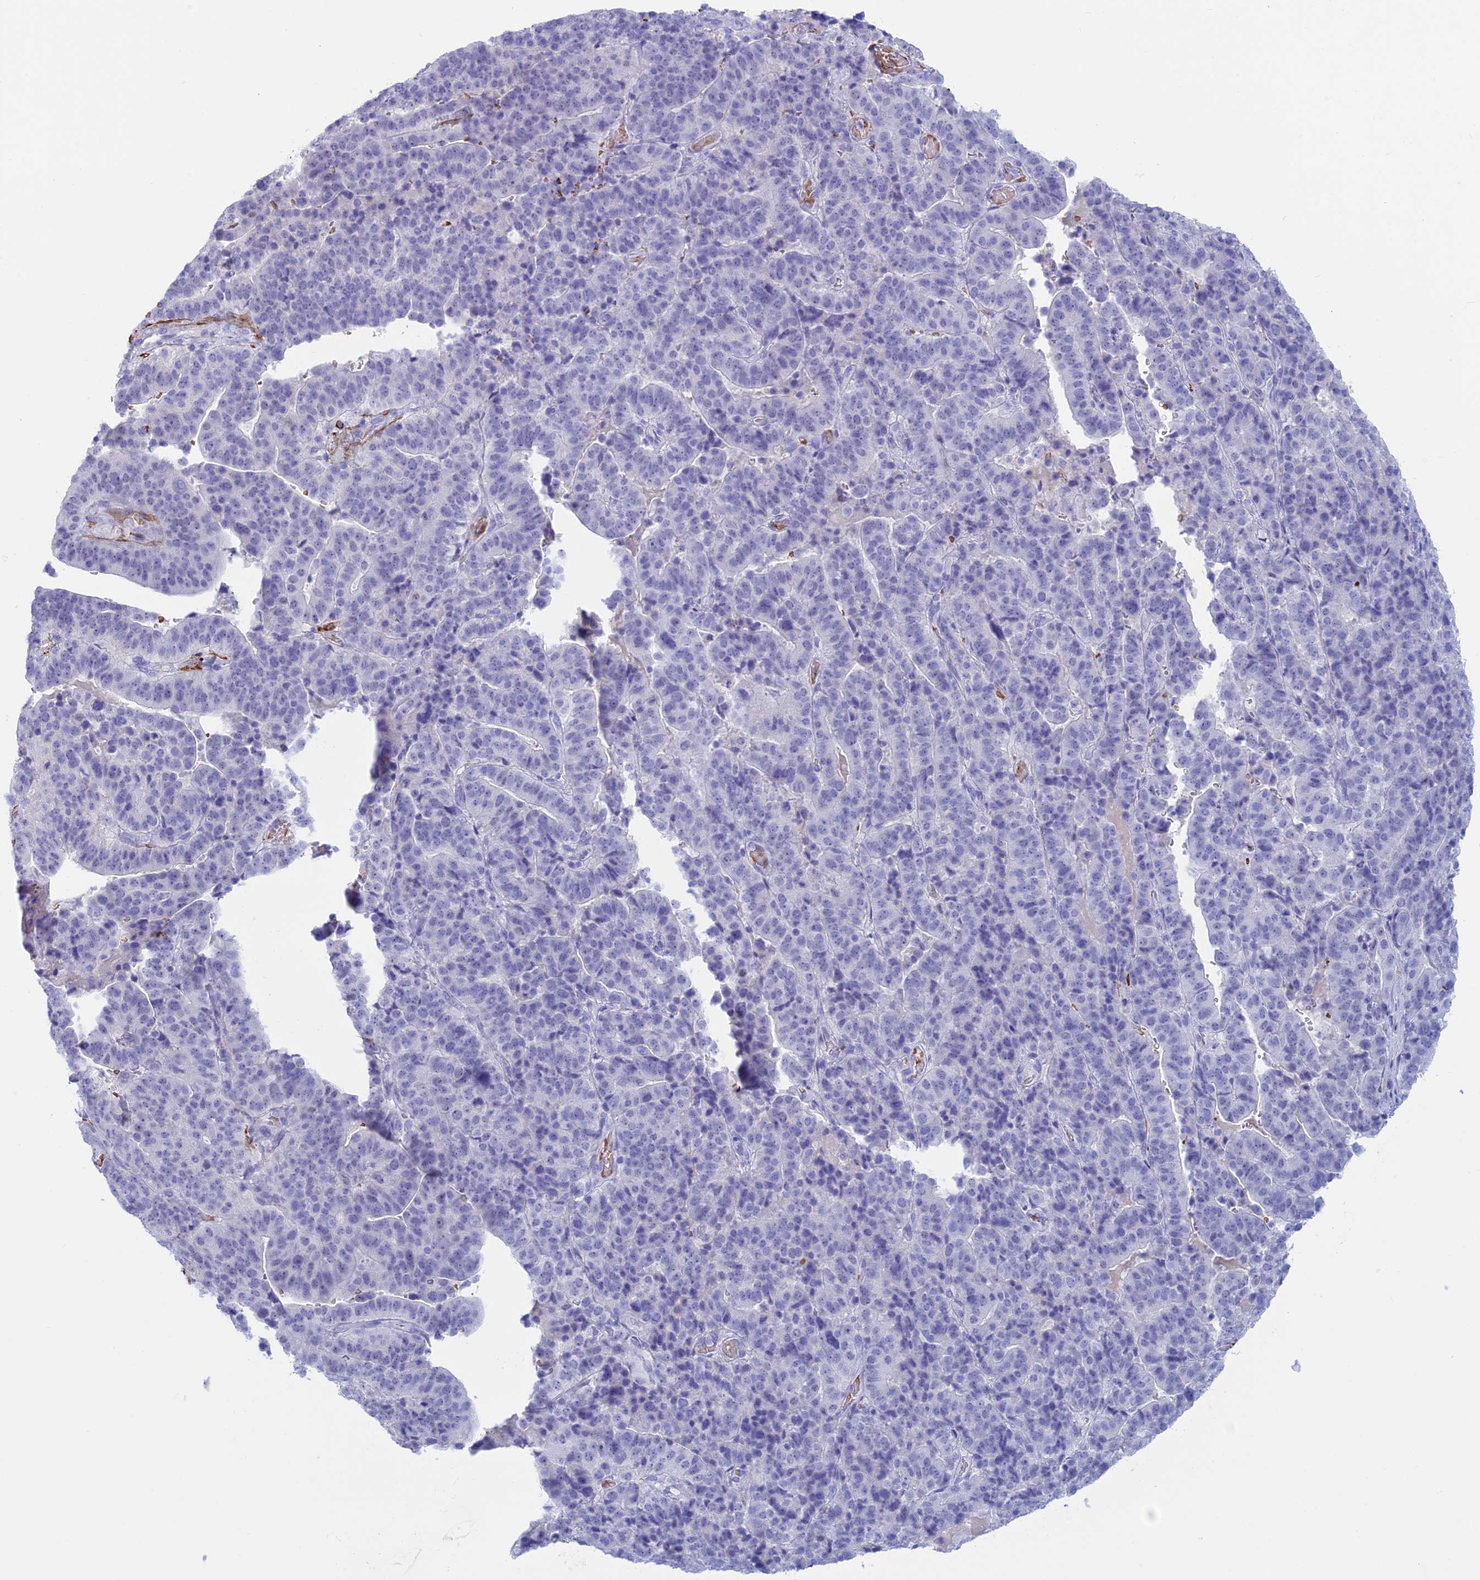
{"staining": {"intensity": "negative", "quantity": "none", "location": "none"}, "tissue": "stomach cancer", "cell_type": "Tumor cells", "image_type": "cancer", "snomed": [{"axis": "morphology", "description": "Adenocarcinoma, NOS"}, {"axis": "topography", "description": "Stomach"}], "caption": "Immunohistochemistry histopathology image of stomach cancer (adenocarcinoma) stained for a protein (brown), which displays no staining in tumor cells.", "gene": "GAPDHS", "patient": {"sex": "male", "age": 48}}